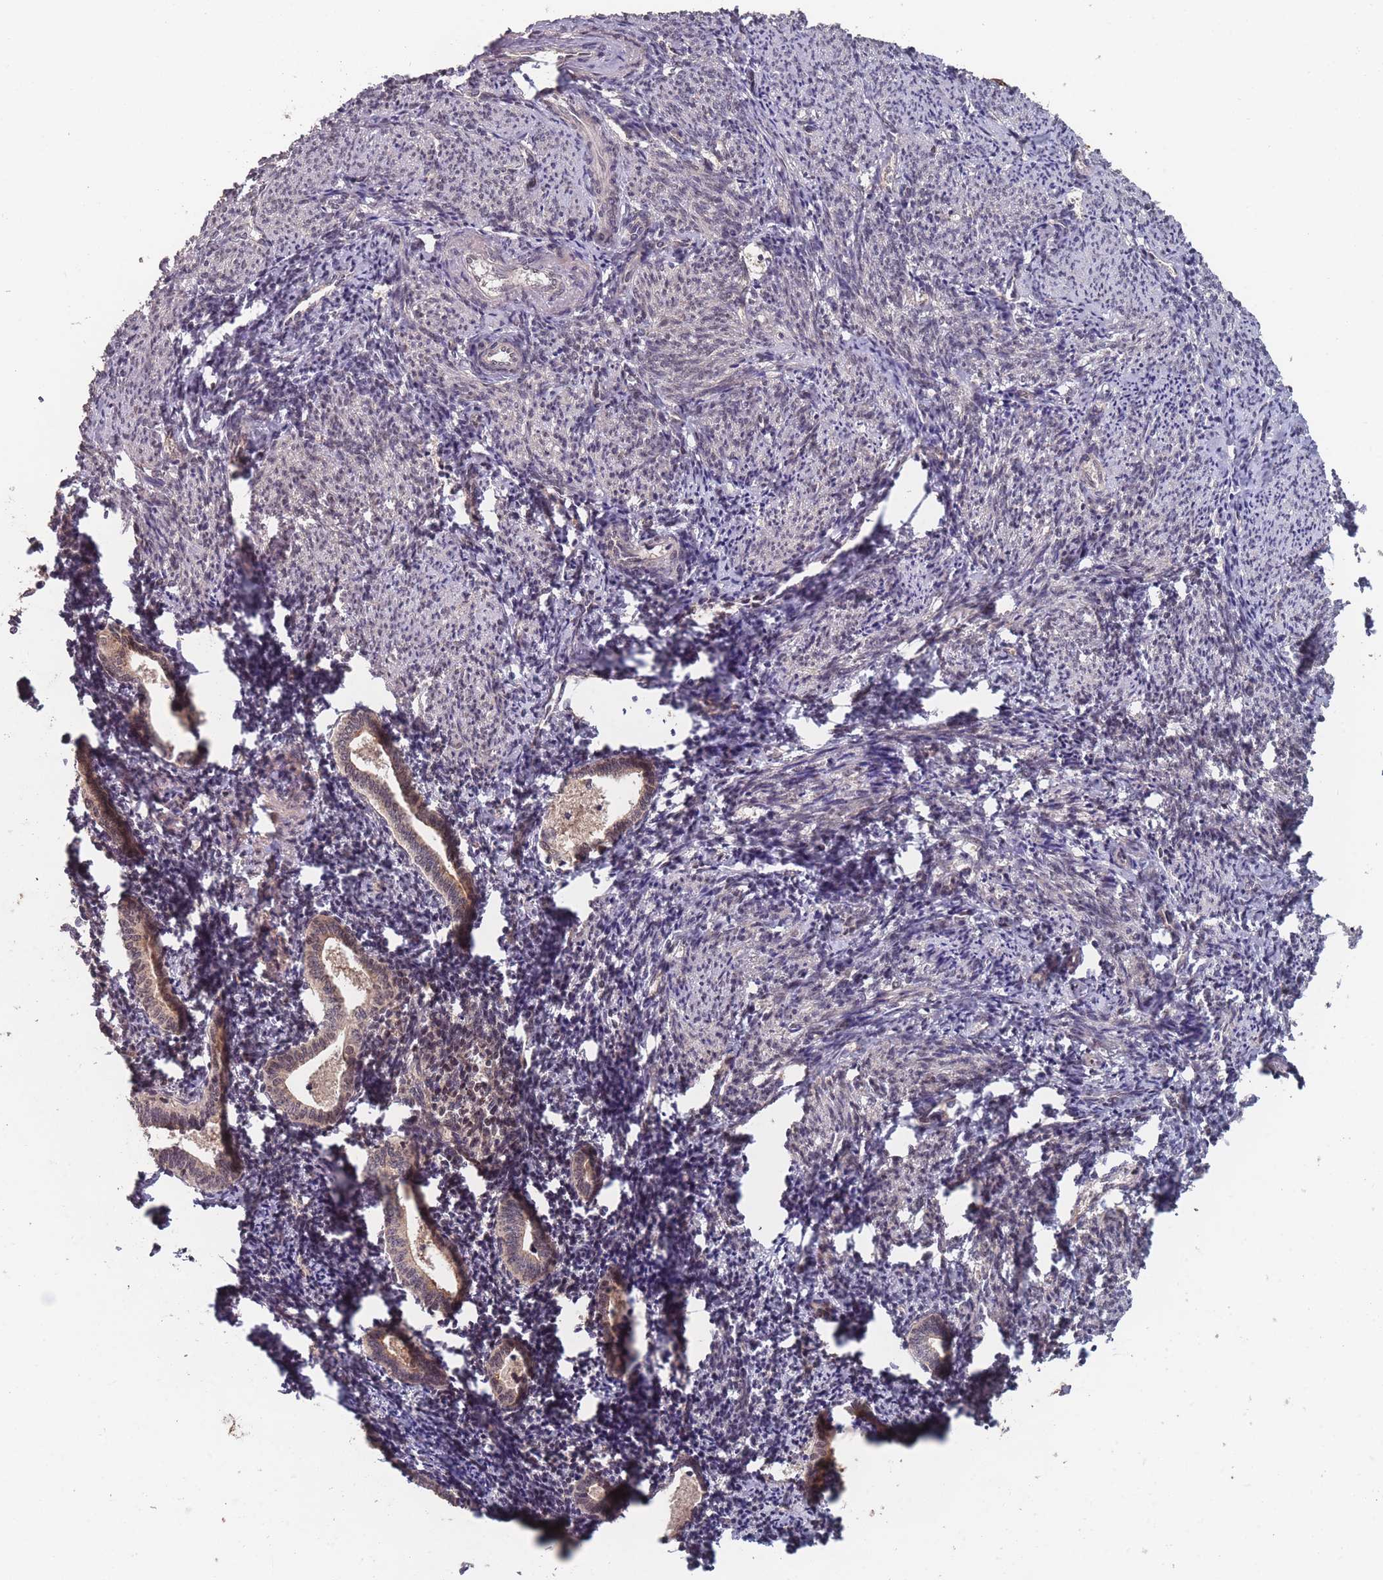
{"staining": {"intensity": "weak", "quantity": "25%-75%", "location": "cytoplasmic/membranous,nuclear"}, "tissue": "endometrium", "cell_type": "Cells in endometrial stroma", "image_type": "normal", "snomed": [{"axis": "morphology", "description": "Normal tissue, NOS"}, {"axis": "topography", "description": "Endometrium"}], "caption": "Weak cytoplasmic/membranous,nuclear staining is appreciated in approximately 25%-75% of cells in endometrial stroma in unremarkable endometrium.", "gene": "CNTRL", "patient": {"sex": "female", "age": 54}}